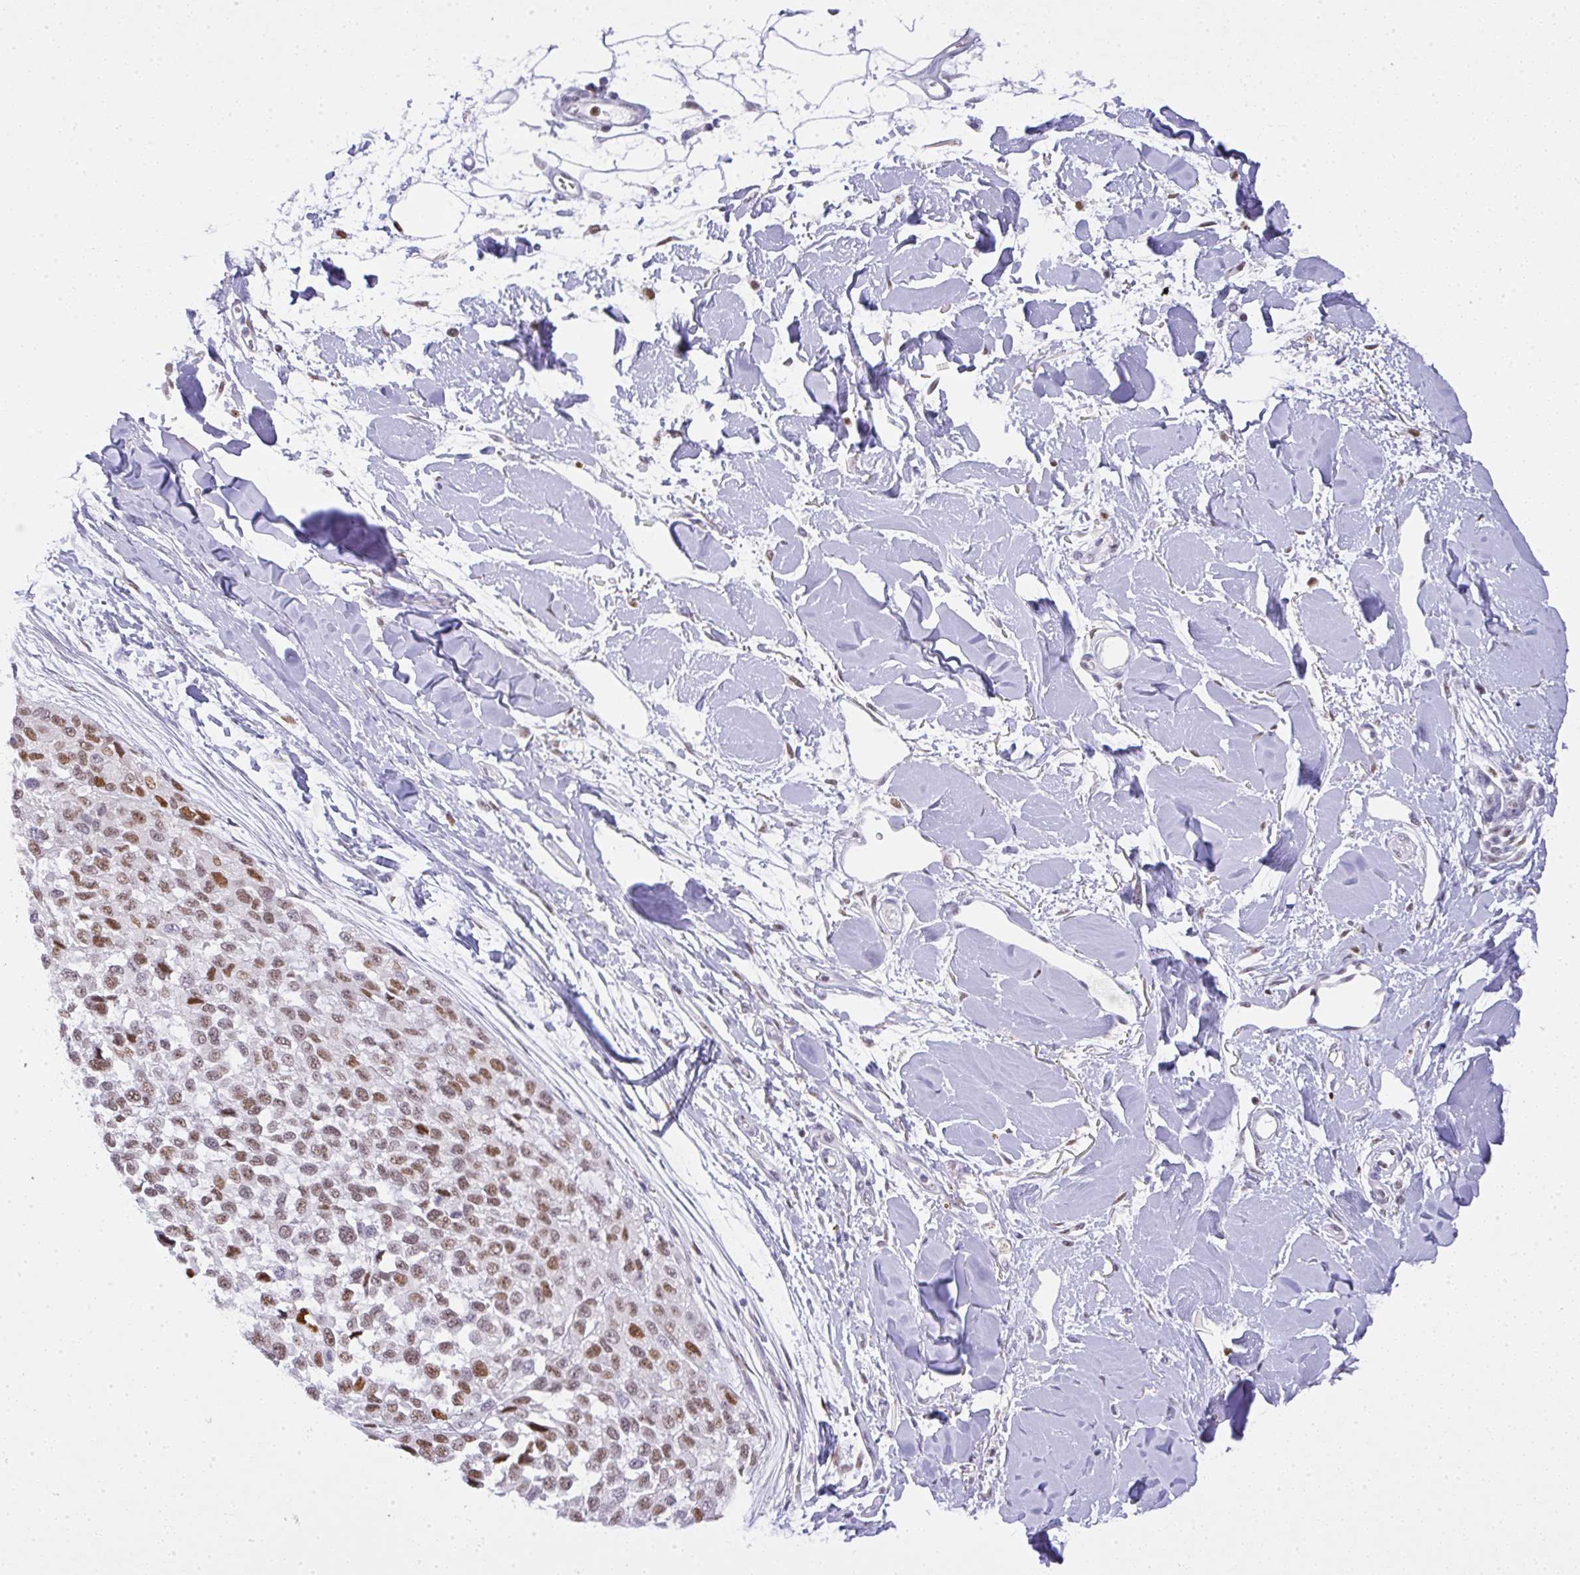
{"staining": {"intensity": "moderate", "quantity": ">75%", "location": "nuclear"}, "tissue": "melanoma", "cell_type": "Tumor cells", "image_type": "cancer", "snomed": [{"axis": "morphology", "description": "Malignant melanoma, NOS"}, {"axis": "topography", "description": "Skin"}], "caption": "Melanoma stained for a protein (brown) demonstrates moderate nuclear positive positivity in approximately >75% of tumor cells.", "gene": "BBX", "patient": {"sex": "male", "age": 62}}